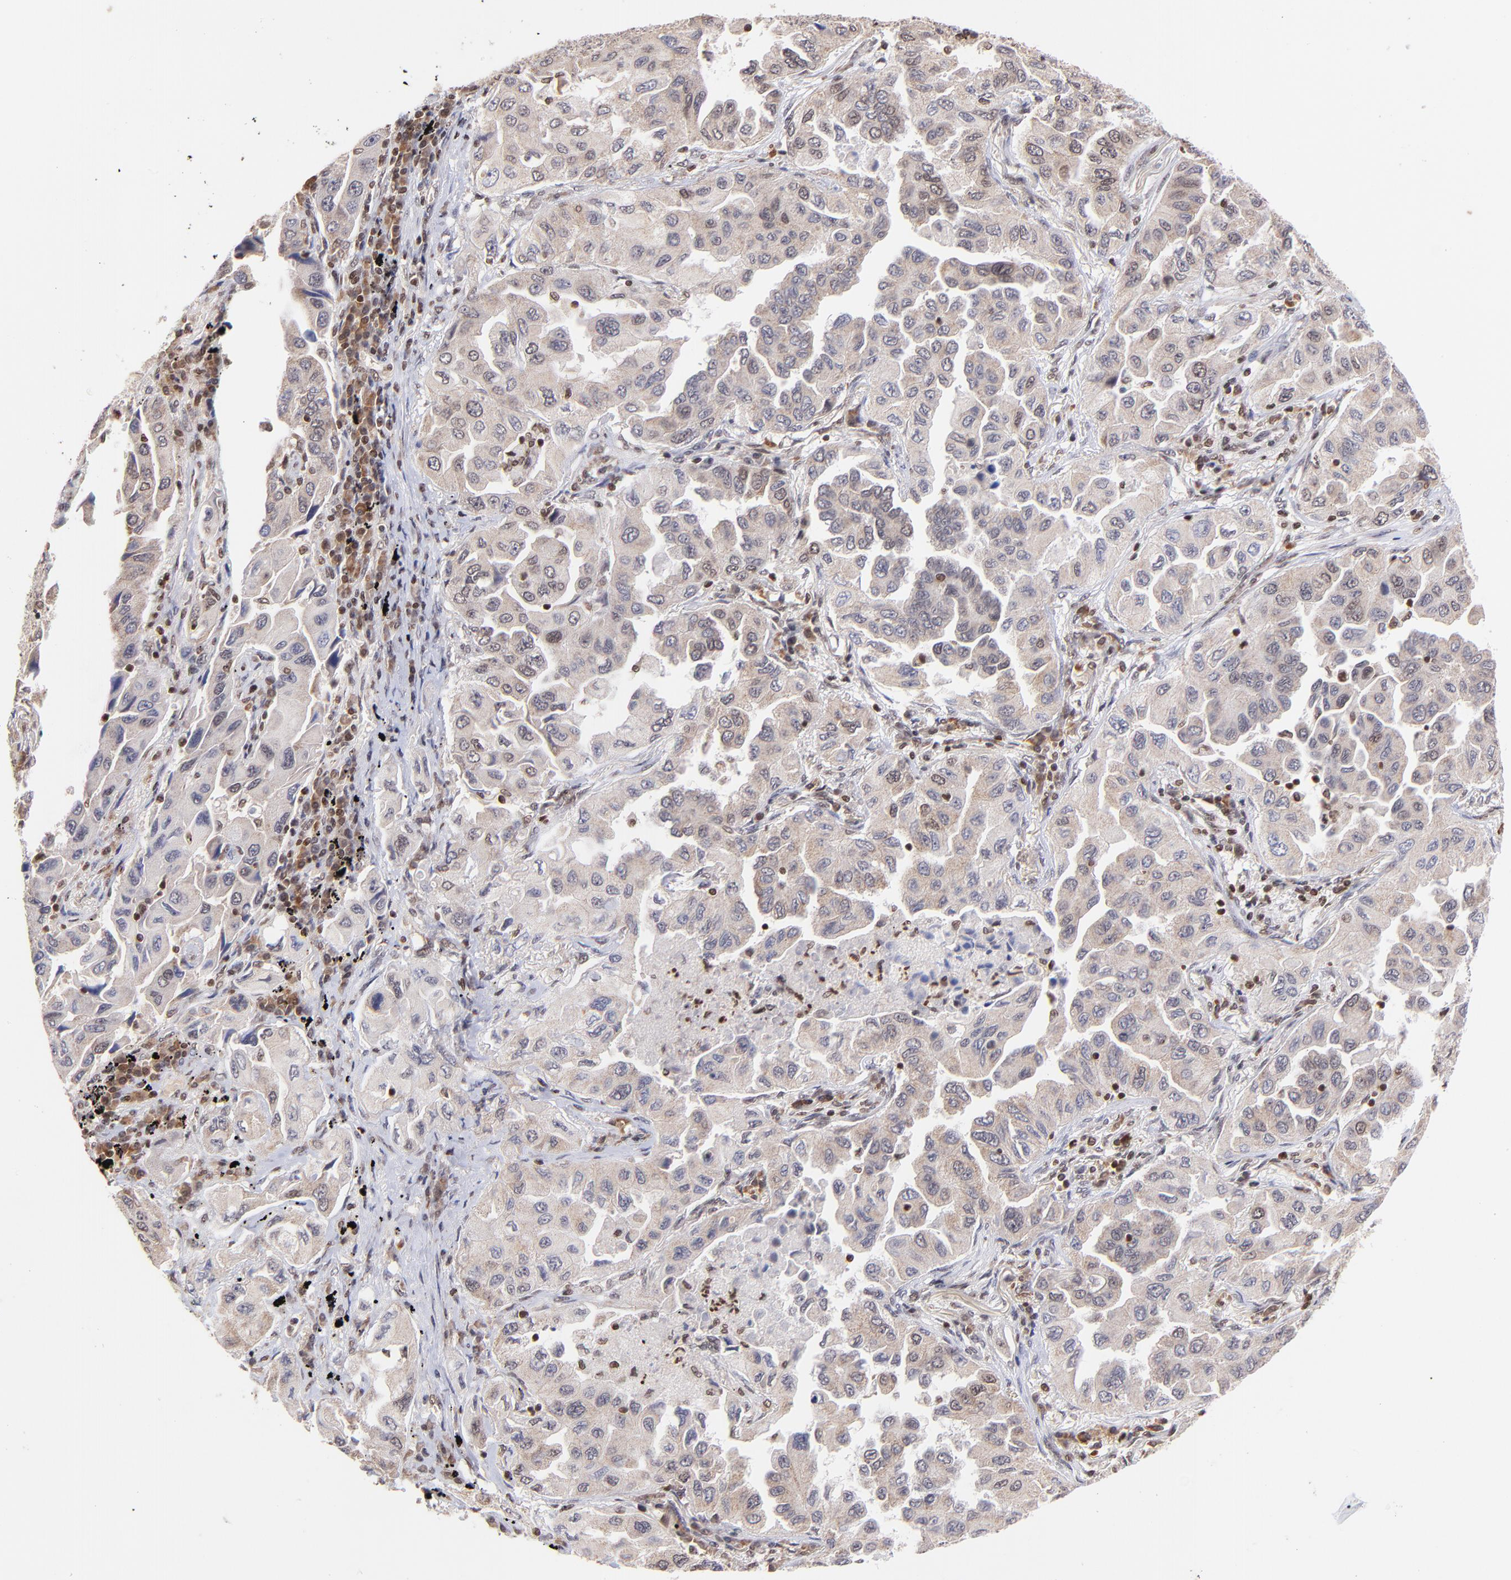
{"staining": {"intensity": "weak", "quantity": ">75%", "location": "cytoplasmic/membranous"}, "tissue": "lung cancer", "cell_type": "Tumor cells", "image_type": "cancer", "snomed": [{"axis": "morphology", "description": "Adenocarcinoma, NOS"}, {"axis": "topography", "description": "Lung"}], "caption": "An immunohistochemistry histopathology image of neoplastic tissue is shown. Protein staining in brown highlights weak cytoplasmic/membranous positivity in adenocarcinoma (lung) within tumor cells.", "gene": "WDR25", "patient": {"sex": "female", "age": 65}}